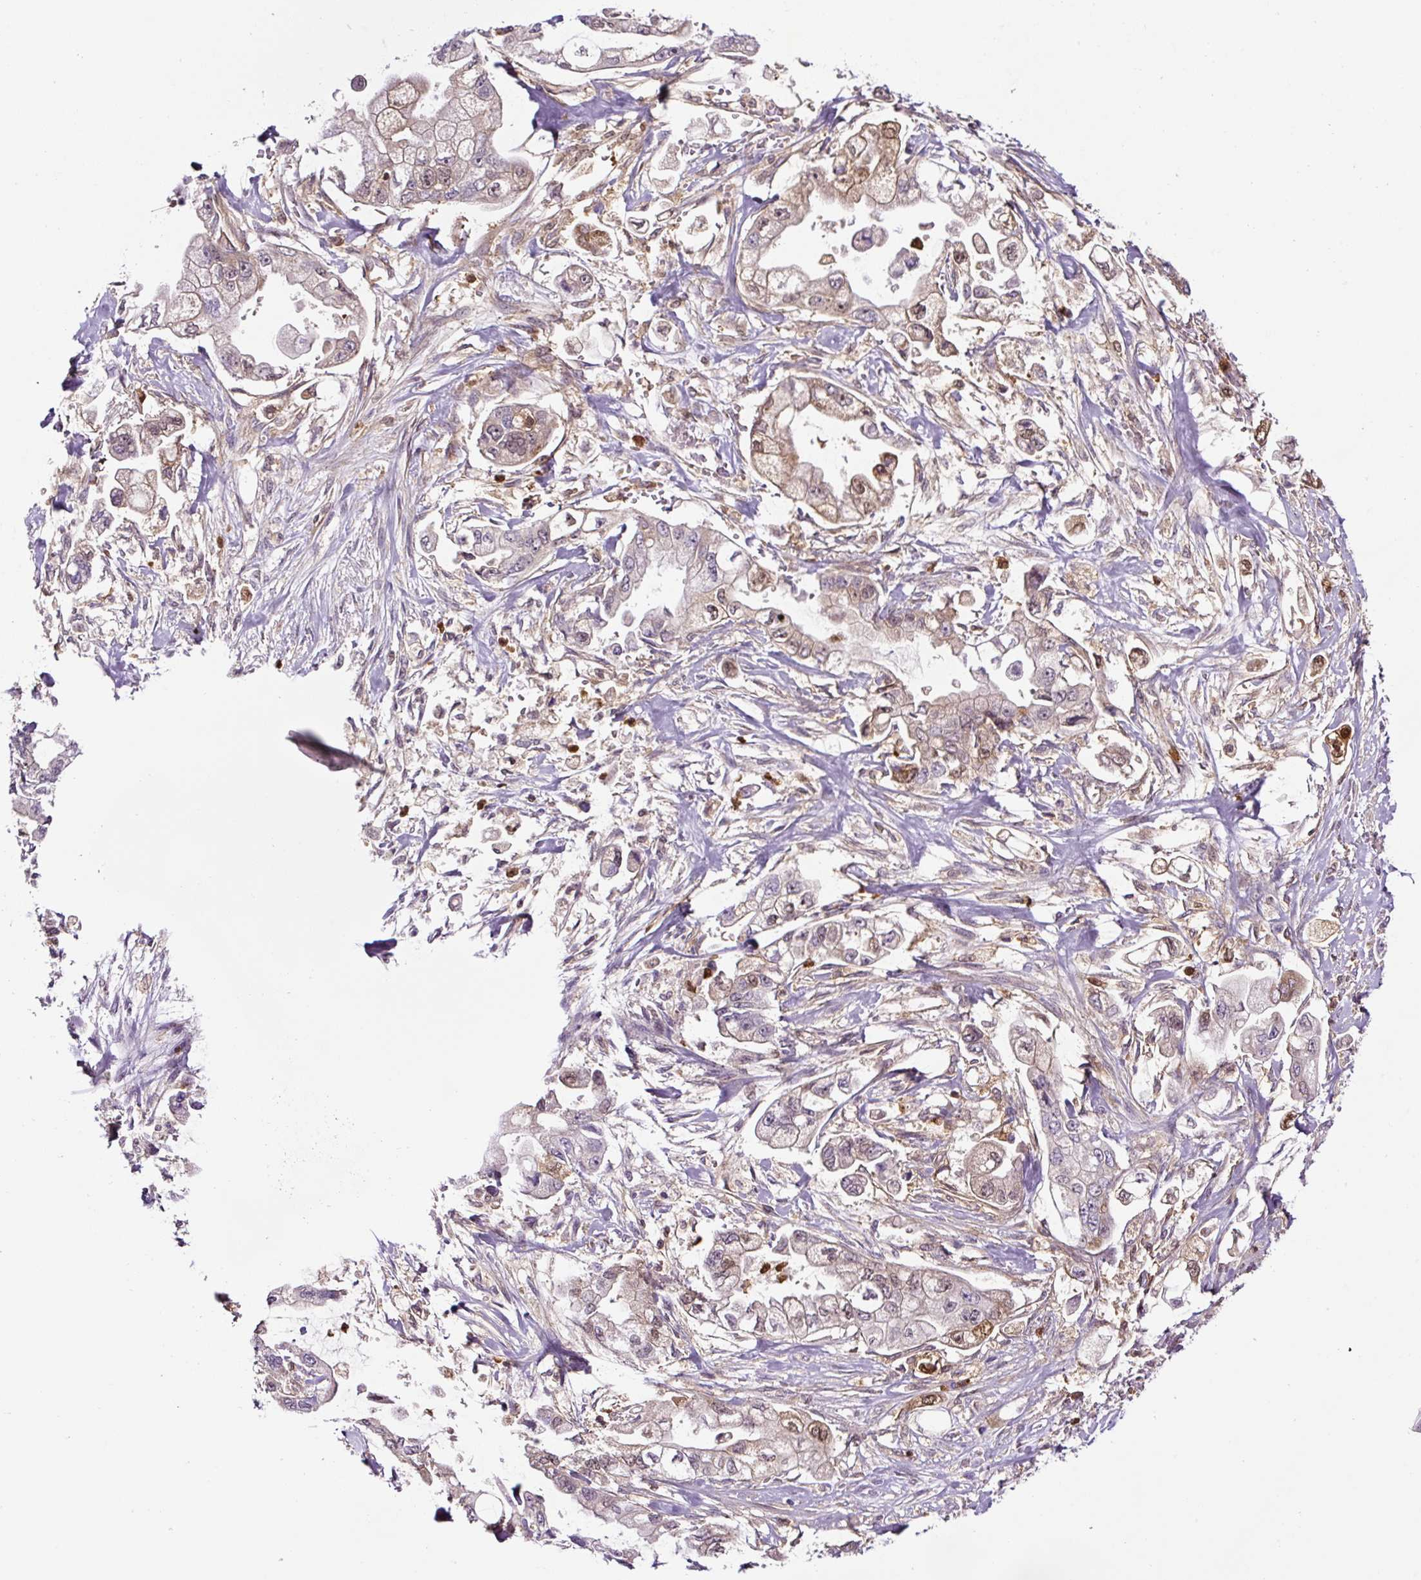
{"staining": {"intensity": "weak", "quantity": "25%-75%", "location": "cytoplasmic/membranous,nuclear"}, "tissue": "stomach cancer", "cell_type": "Tumor cells", "image_type": "cancer", "snomed": [{"axis": "morphology", "description": "Adenocarcinoma, NOS"}, {"axis": "topography", "description": "Stomach"}], "caption": "Adenocarcinoma (stomach) was stained to show a protein in brown. There is low levels of weak cytoplasmic/membranous and nuclear staining in approximately 25%-75% of tumor cells.", "gene": "ANXA1", "patient": {"sex": "male", "age": 62}}